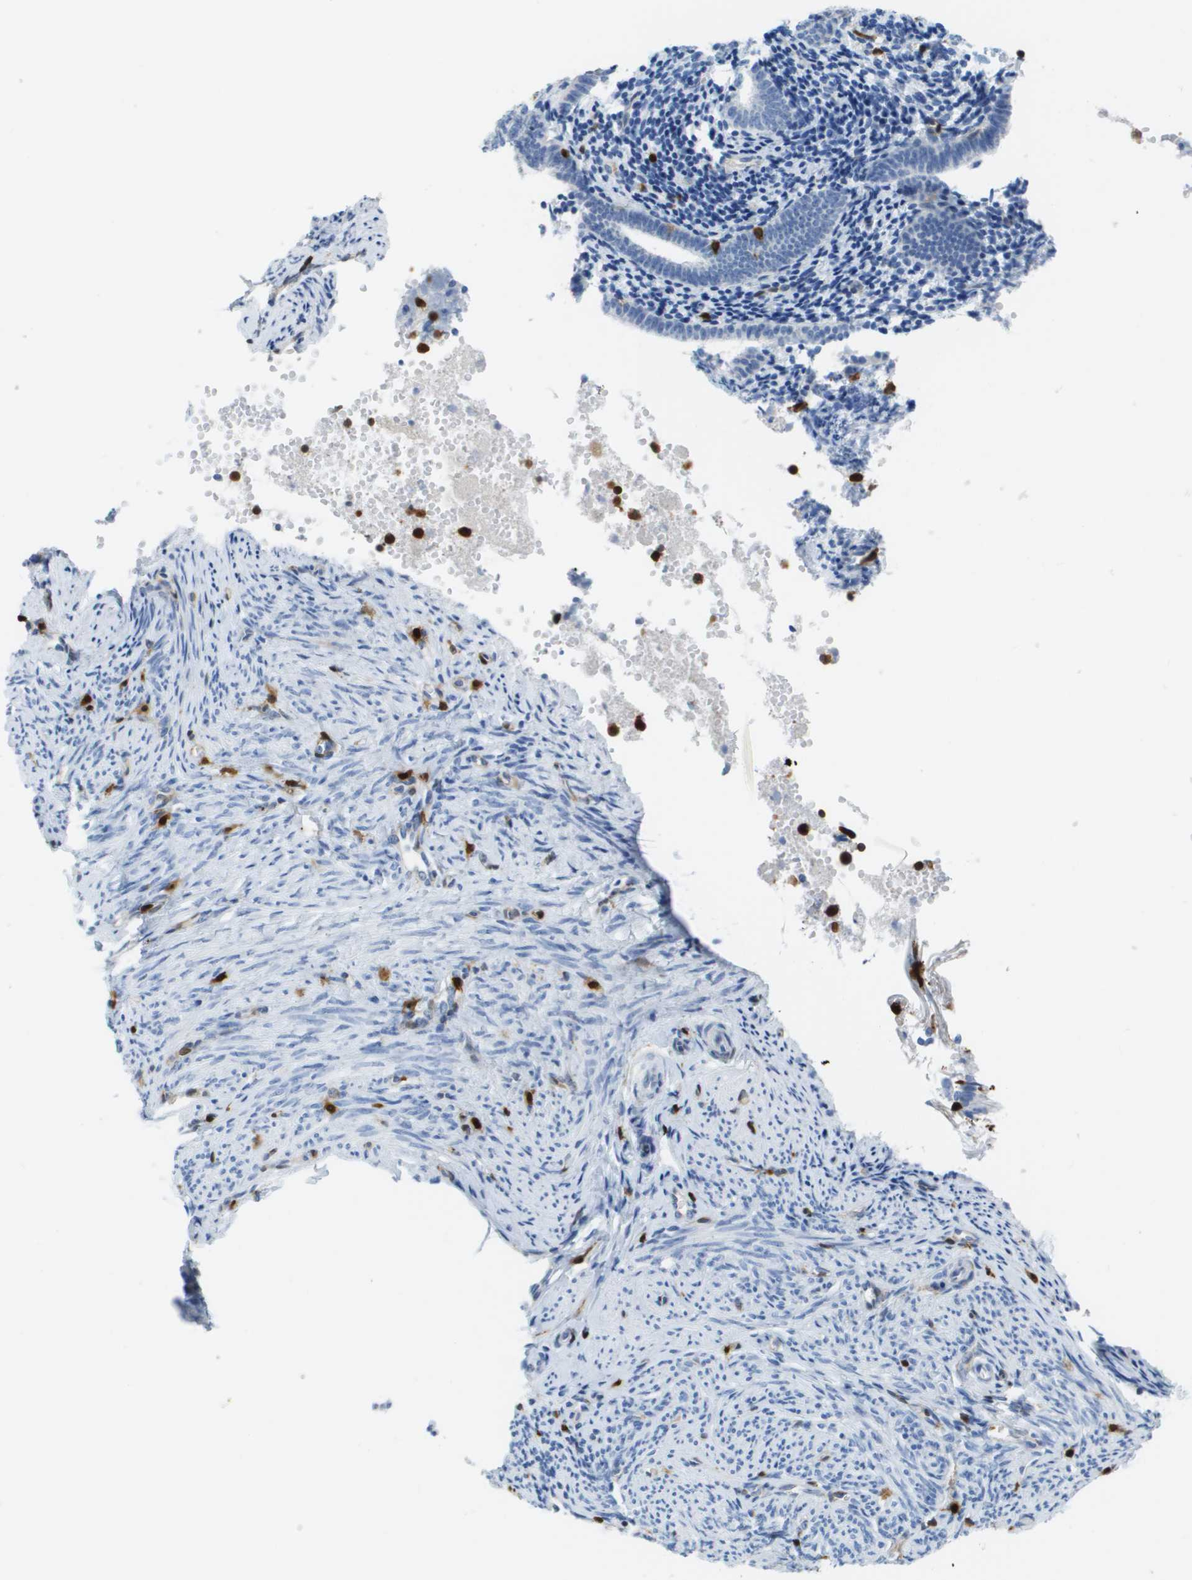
{"staining": {"intensity": "negative", "quantity": "none", "location": "none"}, "tissue": "endometrium", "cell_type": "Cells in endometrial stroma", "image_type": "normal", "snomed": [{"axis": "morphology", "description": "Normal tissue, NOS"}, {"axis": "topography", "description": "Endometrium"}], "caption": "This photomicrograph is of unremarkable endometrium stained with immunohistochemistry to label a protein in brown with the nuclei are counter-stained blue. There is no staining in cells in endometrial stroma.", "gene": "DOCK5", "patient": {"sex": "female", "age": 50}}